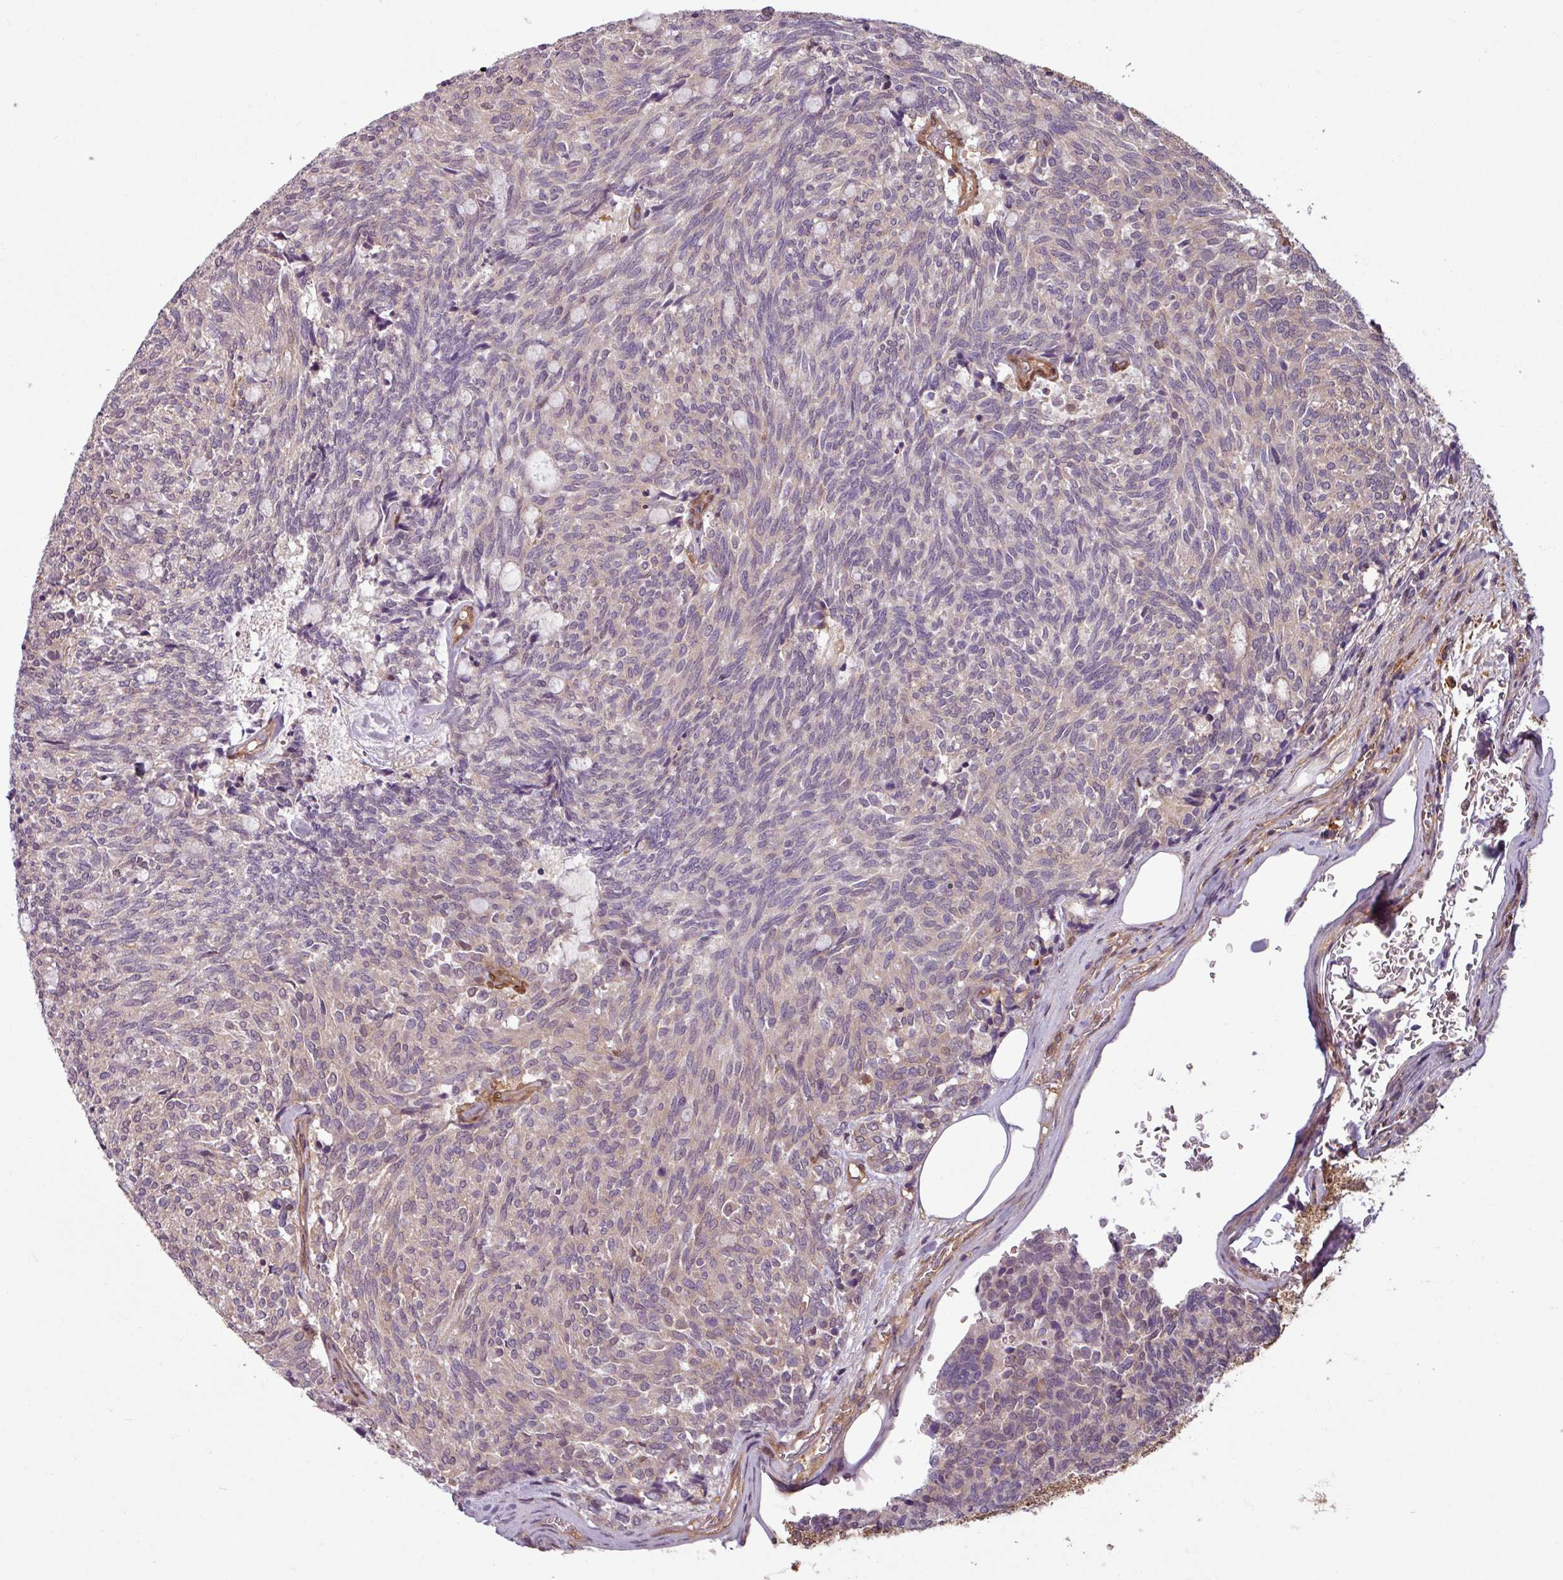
{"staining": {"intensity": "negative", "quantity": "none", "location": "none"}, "tissue": "carcinoid", "cell_type": "Tumor cells", "image_type": "cancer", "snomed": [{"axis": "morphology", "description": "Carcinoid, malignant, NOS"}, {"axis": "topography", "description": "Pancreas"}], "caption": "Immunohistochemistry (IHC) of human carcinoid (malignant) exhibits no staining in tumor cells.", "gene": "SH3BGRL", "patient": {"sex": "female", "age": 54}}